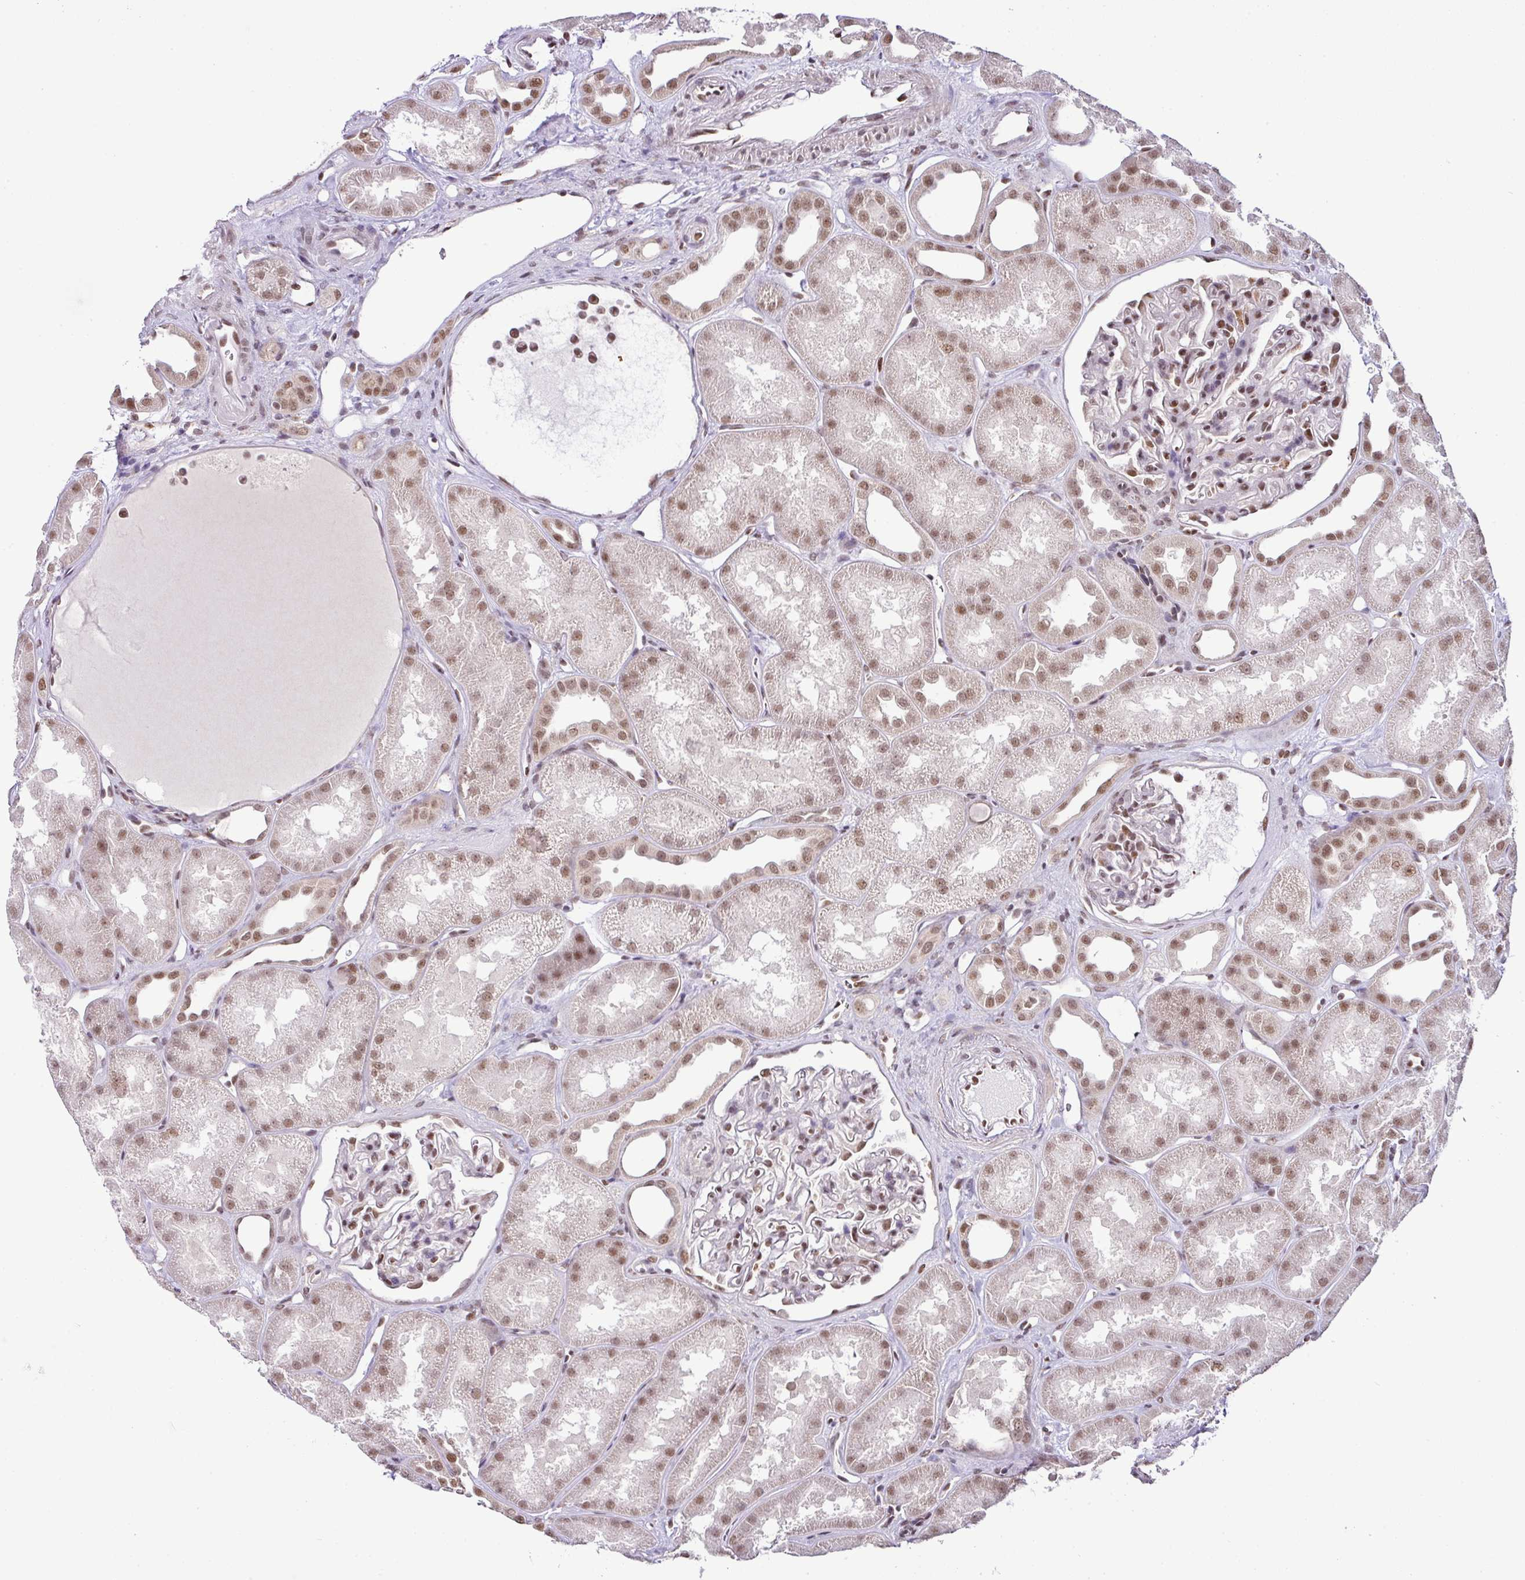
{"staining": {"intensity": "moderate", "quantity": ">75%", "location": "nuclear"}, "tissue": "kidney", "cell_type": "Cells in glomeruli", "image_type": "normal", "snomed": [{"axis": "morphology", "description": "Normal tissue, NOS"}, {"axis": "topography", "description": "Kidney"}], "caption": "High-power microscopy captured an immunohistochemistry micrograph of normal kidney, revealing moderate nuclear expression in about >75% of cells in glomeruli. The protein of interest is stained brown, and the nuclei are stained in blue (DAB IHC with brightfield microscopy, high magnification).", "gene": "PGAP4", "patient": {"sex": "male", "age": 61}}